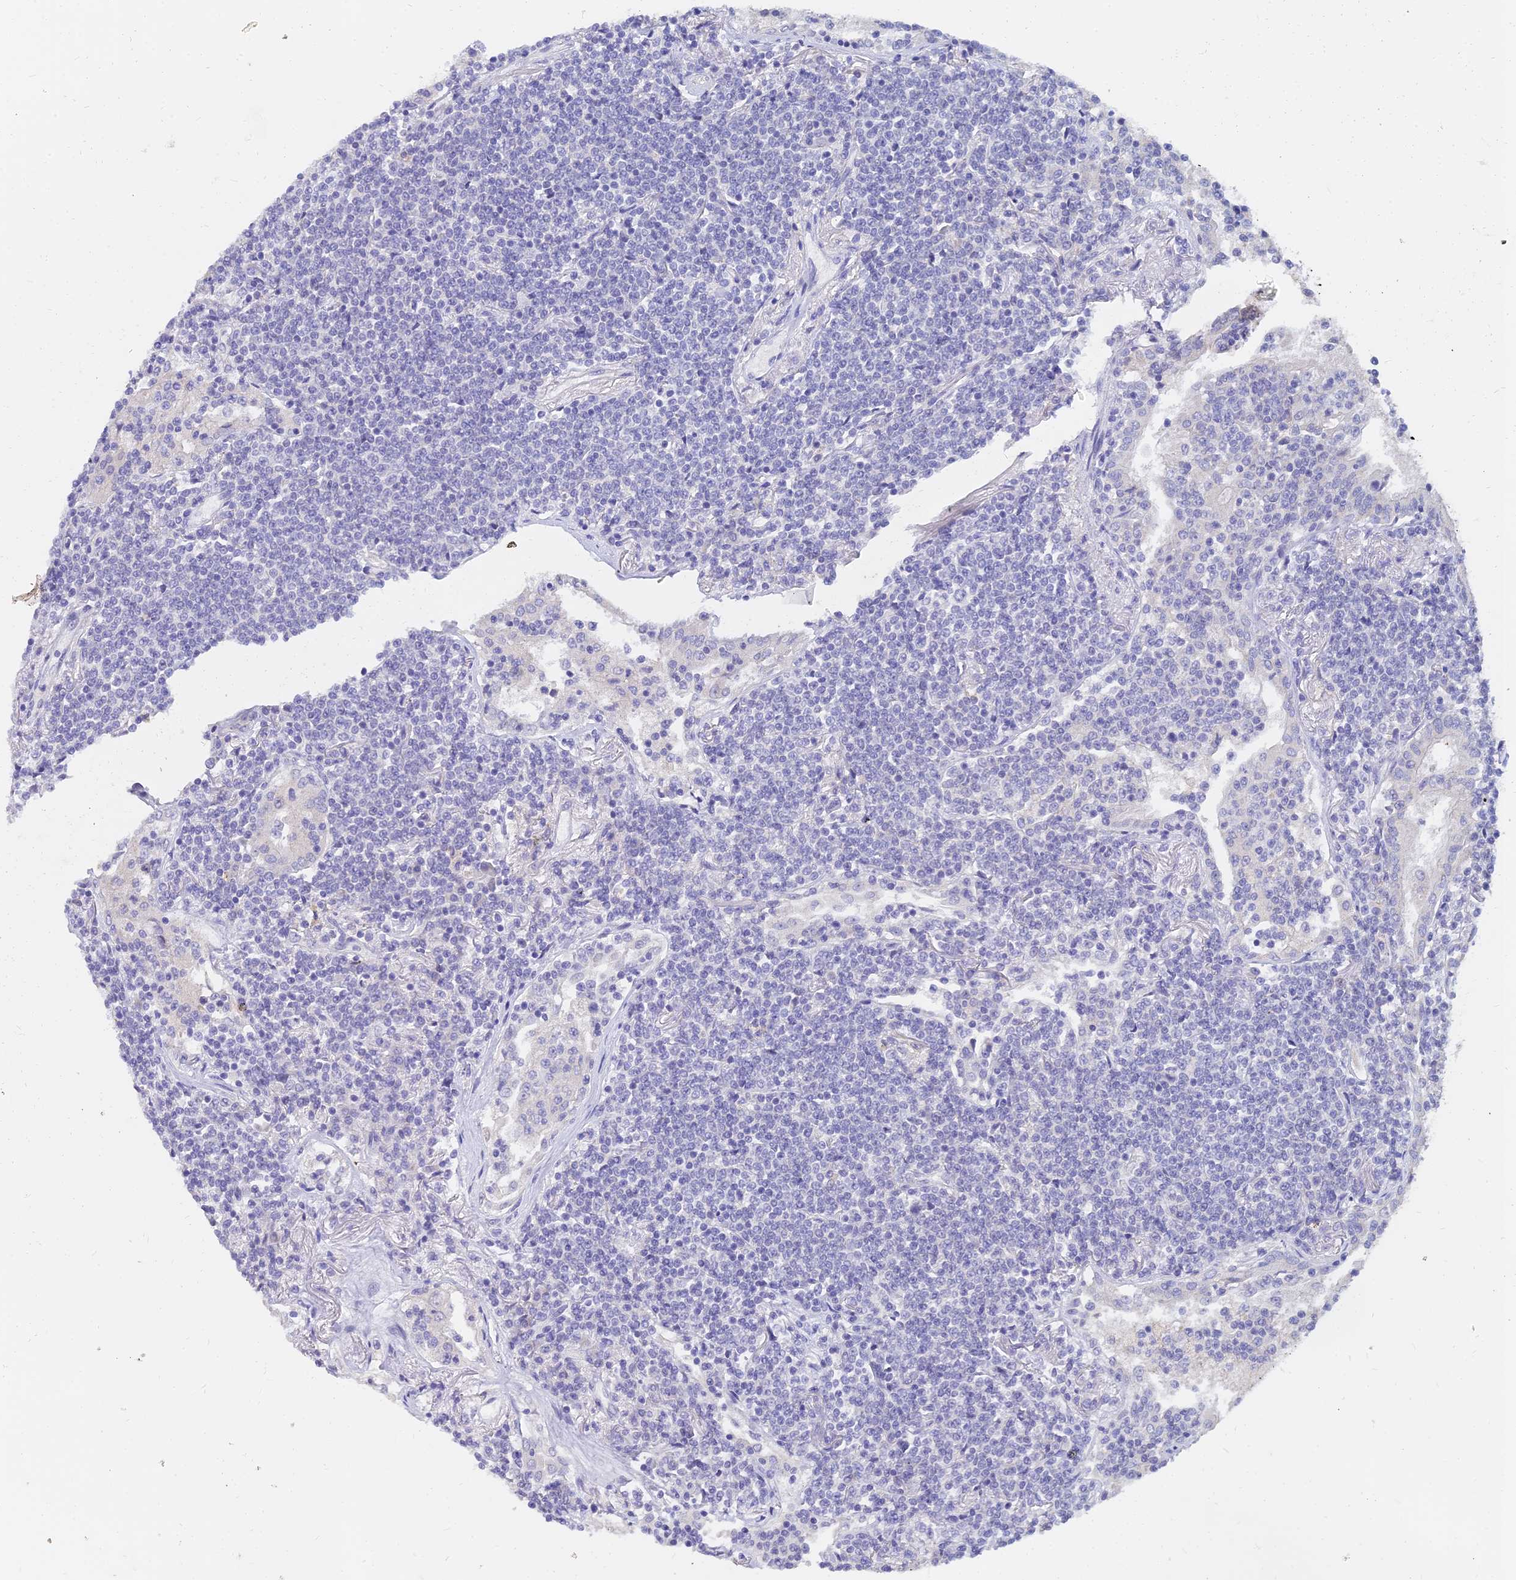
{"staining": {"intensity": "negative", "quantity": "none", "location": "none"}, "tissue": "lymphoma", "cell_type": "Tumor cells", "image_type": "cancer", "snomed": [{"axis": "morphology", "description": "Malignant lymphoma, non-Hodgkin's type, Low grade"}, {"axis": "topography", "description": "Lung"}], "caption": "Low-grade malignant lymphoma, non-Hodgkin's type stained for a protein using IHC exhibits no positivity tumor cells.", "gene": "NPY", "patient": {"sex": "female", "age": 71}}